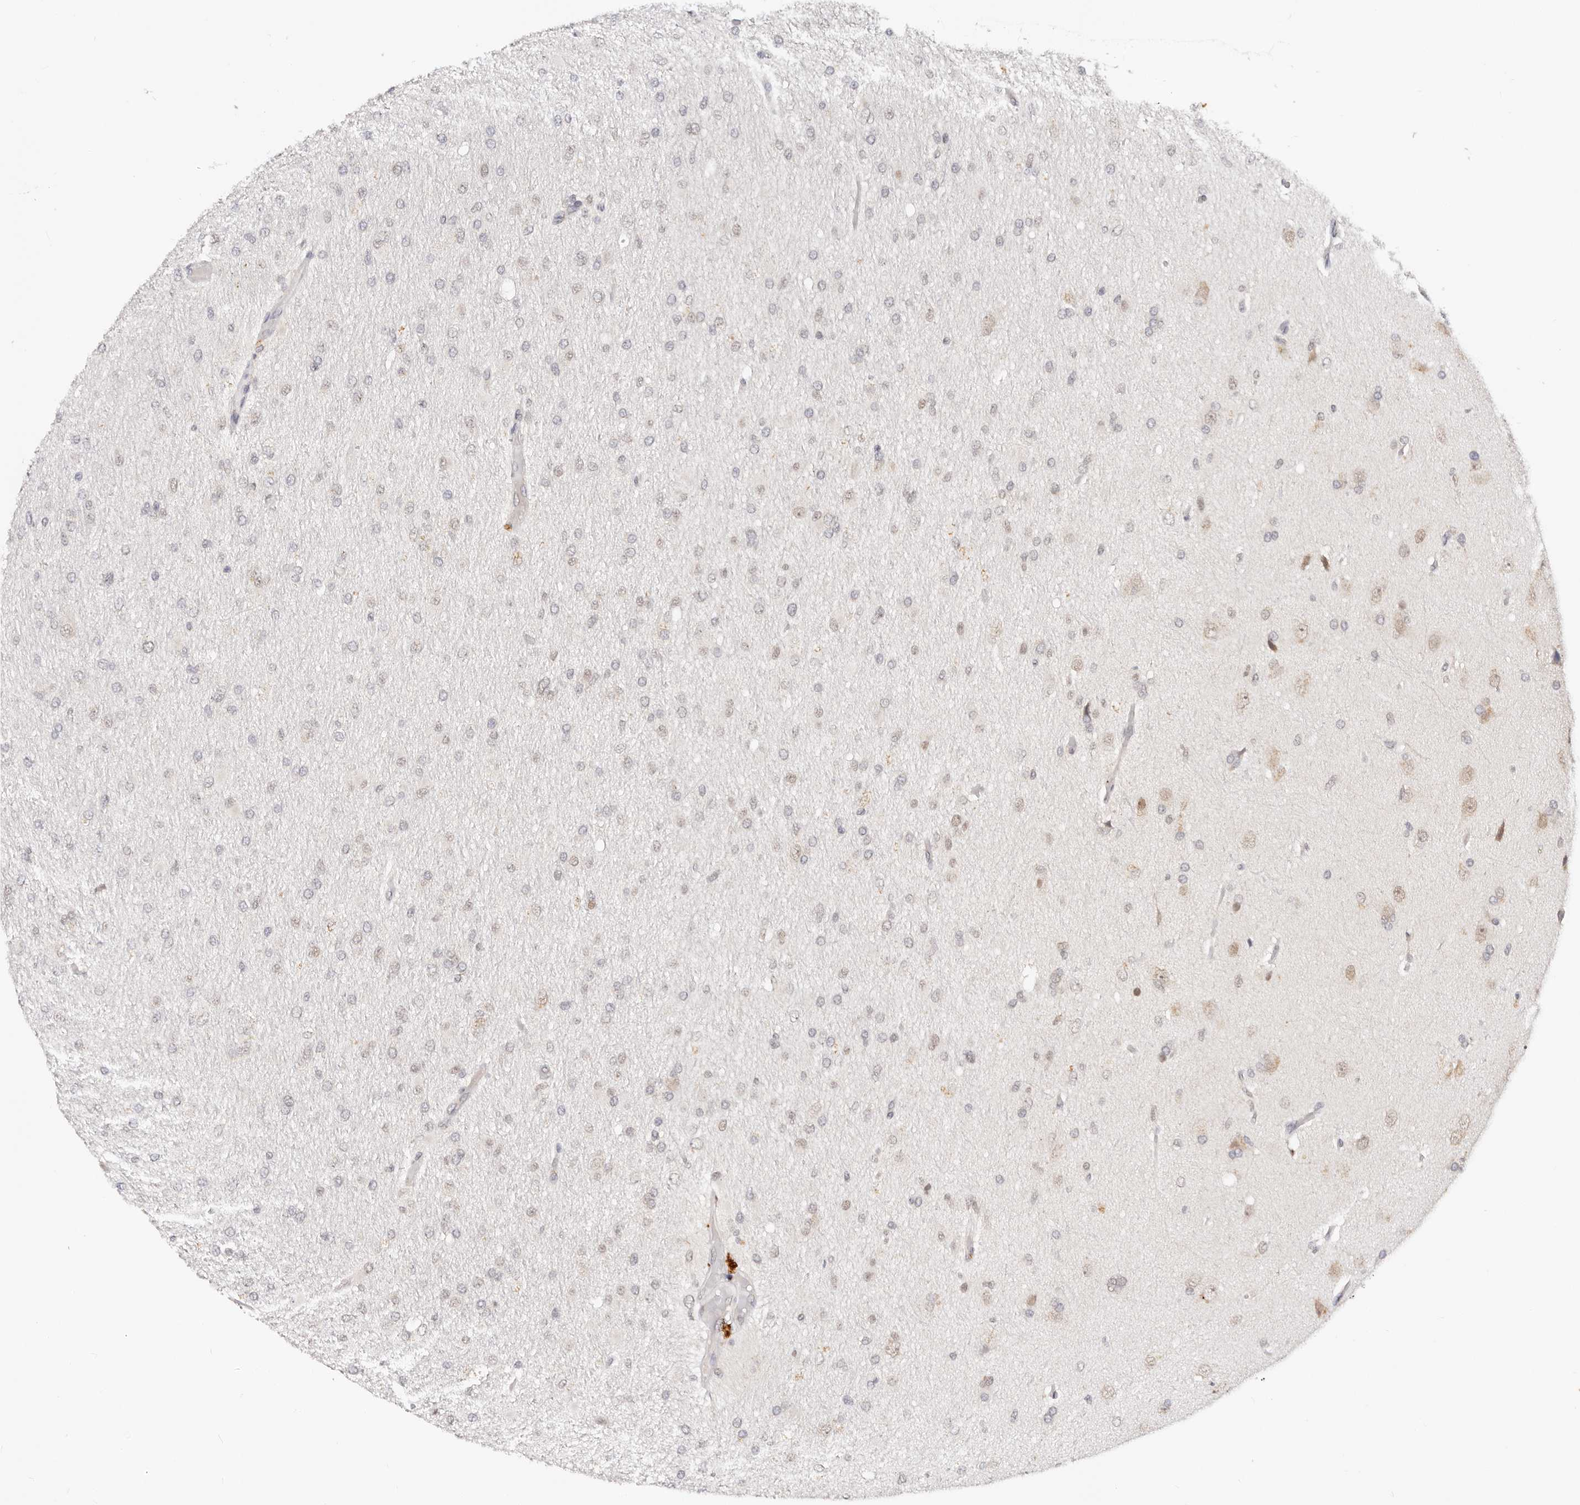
{"staining": {"intensity": "weak", "quantity": "<25%", "location": "nuclear"}, "tissue": "glioma", "cell_type": "Tumor cells", "image_type": "cancer", "snomed": [{"axis": "morphology", "description": "Glioma, malignant, High grade"}, {"axis": "topography", "description": "Cerebral cortex"}], "caption": "An immunohistochemistry histopathology image of glioma is shown. There is no staining in tumor cells of glioma.", "gene": "VIPAS39", "patient": {"sex": "female", "age": 36}}